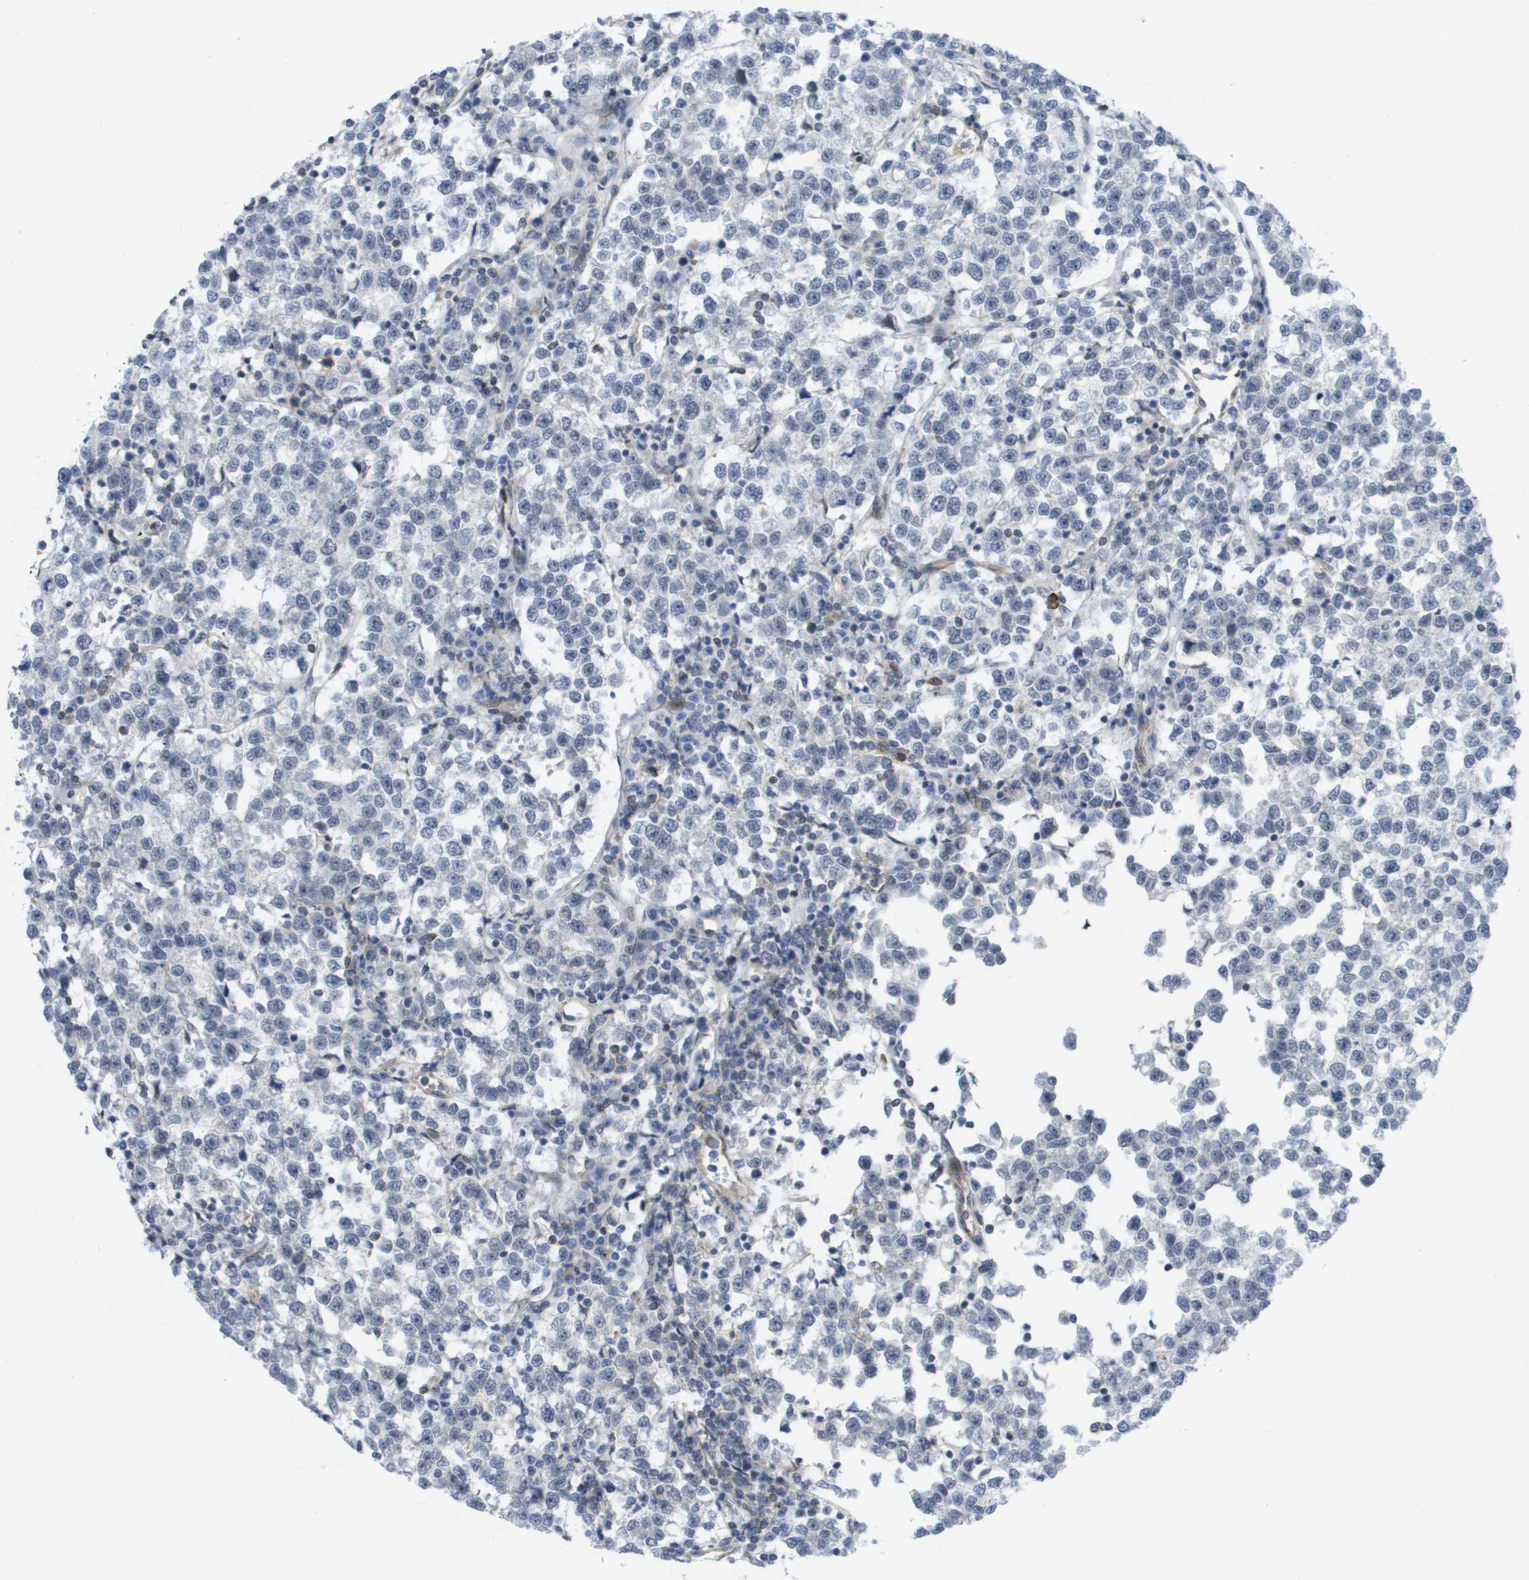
{"staining": {"intensity": "negative", "quantity": "none", "location": "none"}, "tissue": "testis cancer", "cell_type": "Tumor cells", "image_type": "cancer", "snomed": [{"axis": "morphology", "description": "Normal tissue, NOS"}, {"axis": "morphology", "description": "Seminoma, NOS"}, {"axis": "topography", "description": "Testis"}], "caption": "Immunohistochemistry (IHC) image of testis cancer (seminoma) stained for a protein (brown), which exhibits no positivity in tumor cells. (IHC, brightfield microscopy, high magnification).", "gene": "MTARC2", "patient": {"sex": "male", "age": 43}}